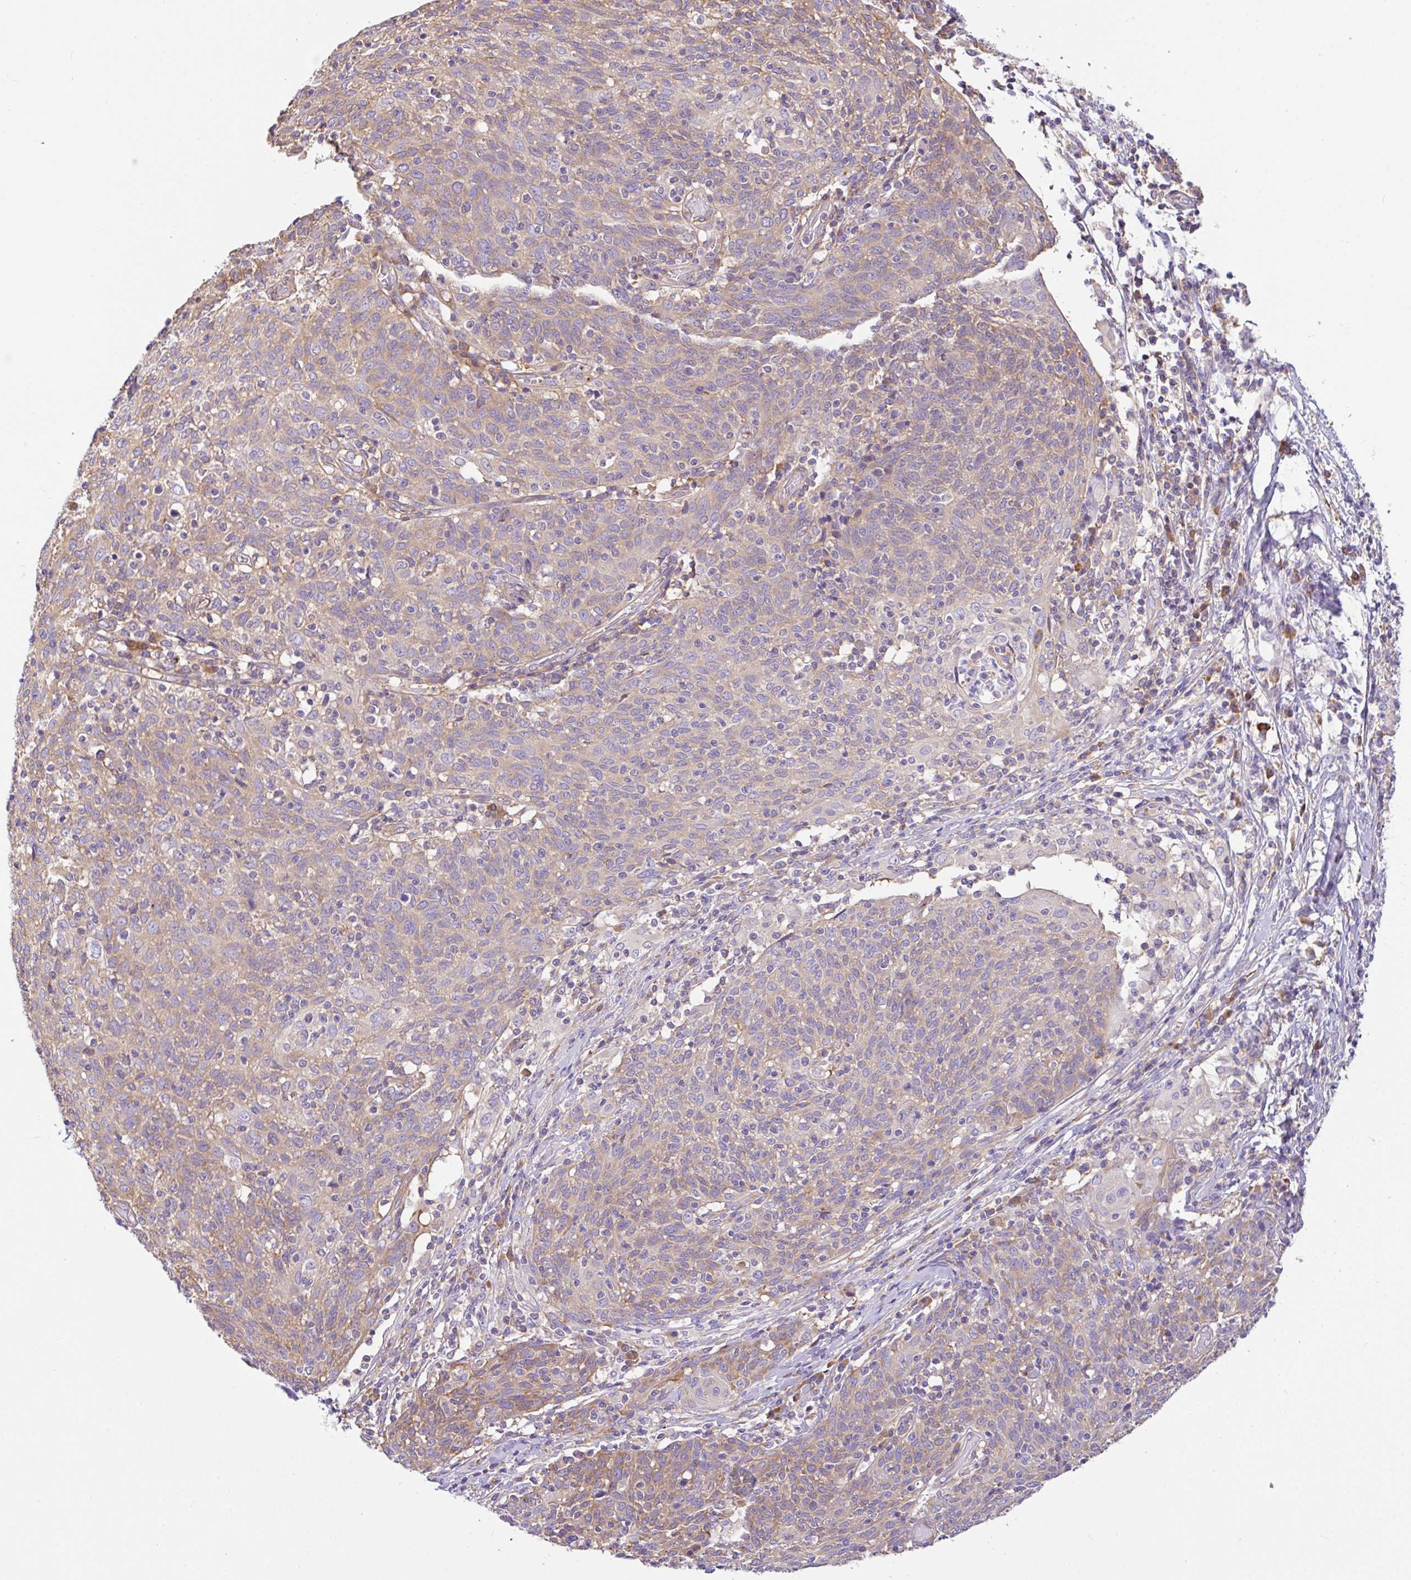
{"staining": {"intensity": "weak", "quantity": "25%-75%", "location": "cytoplasmic/membranous"}, "tissue": "cervical cancer", "cell_type": "Tumor cells", "image_type": "cancer", "snomed": [{"axis": "morphology", "description": "Squamous cell carcinoma, NOS"}, {"axis": "topography", "description": "Cervix"}], "caption": "Immunohistochemical staining of human squamous cell carcinoma (cervical) reveals low levels of weak cytoplasmic/membranous expression in approximately 25%-75% of tumor cells.", "gene": "GFPT2", "patient": {"sex": "female", "age": 52}}